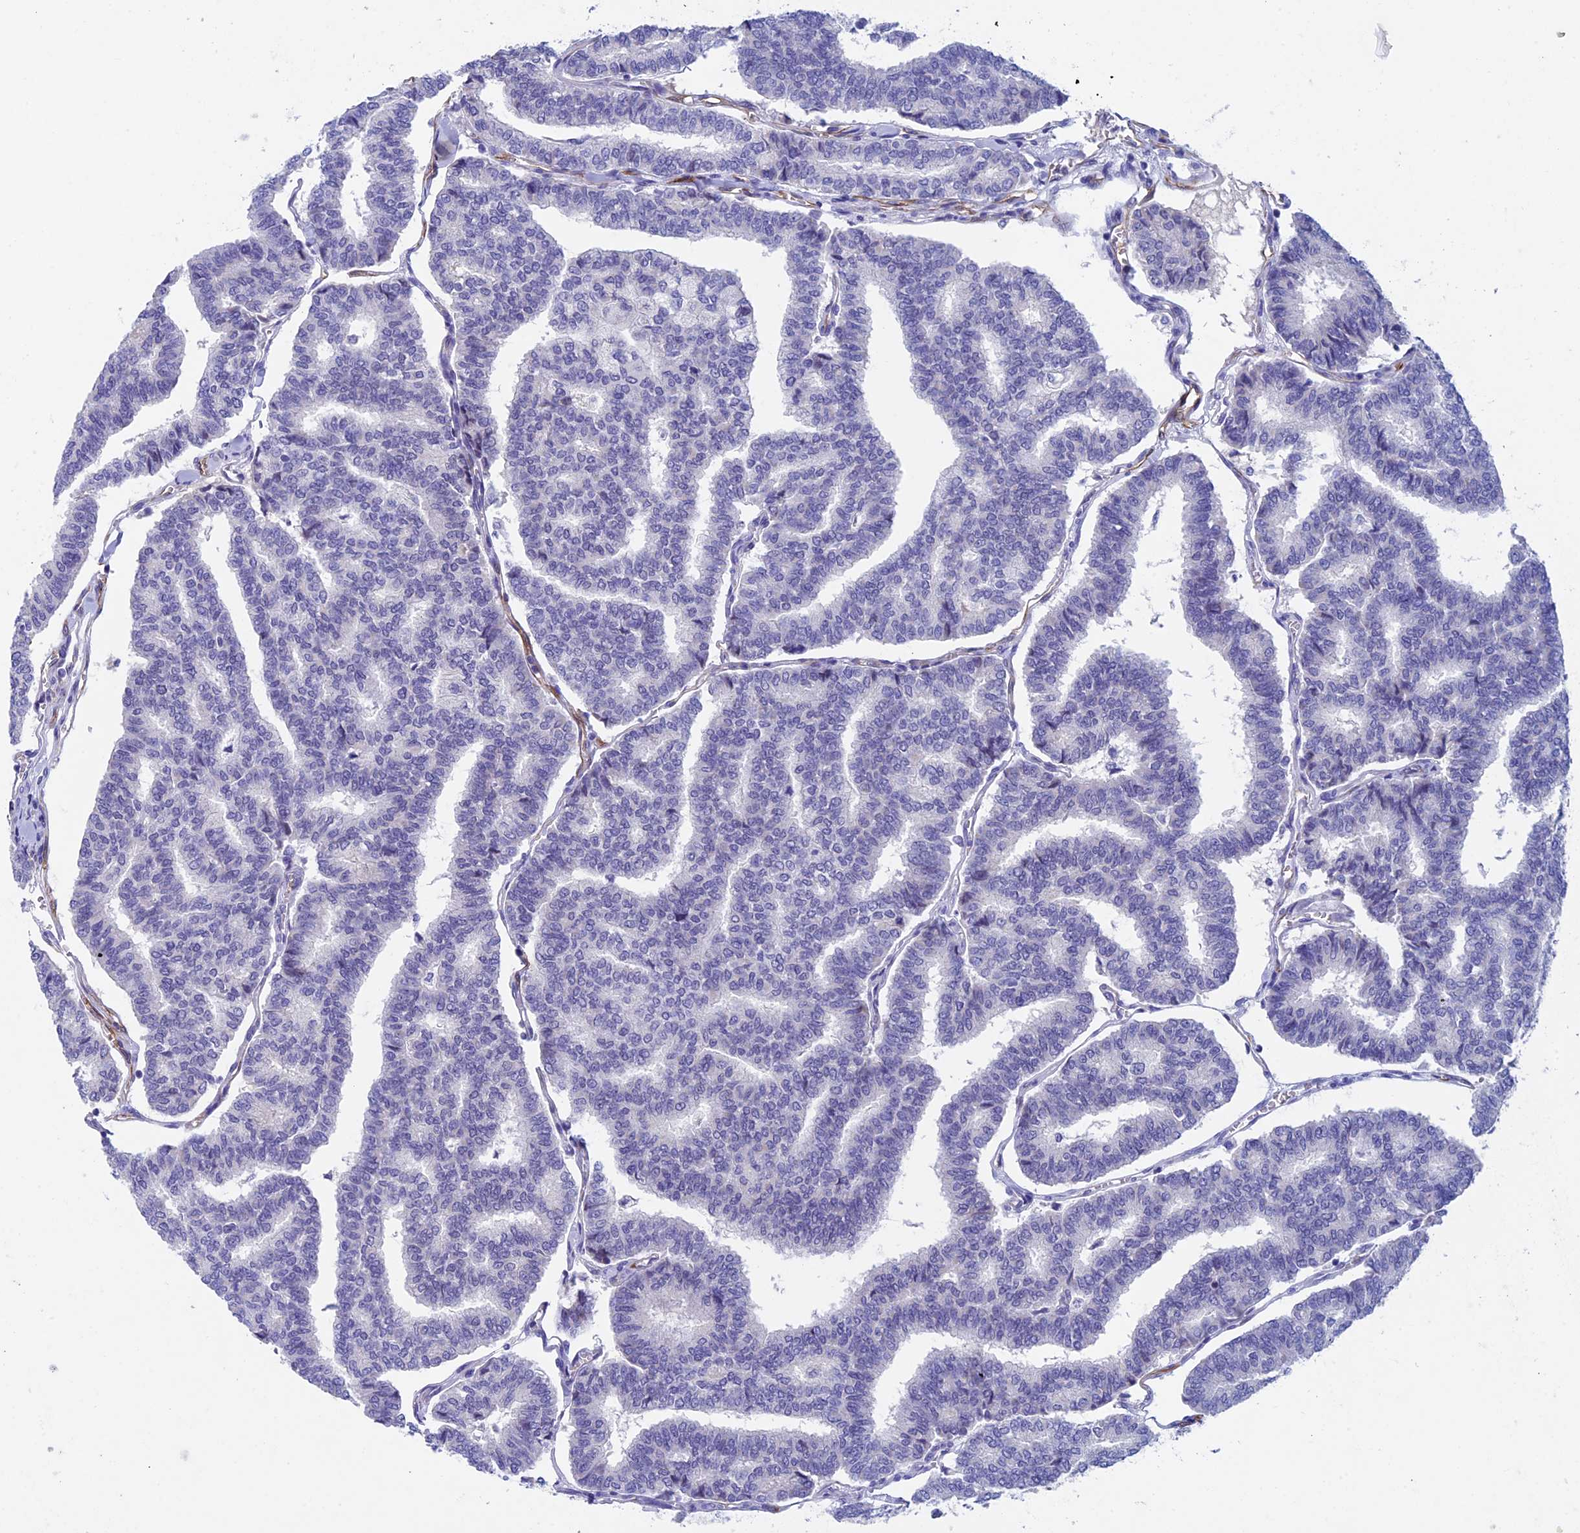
{"staining": {"intensity": "negative", "quantity": "none", "location": "none"}, "tissue": "thyroid cancer", "cell_type": "Tumor cells", "image_type": "cancer", "snomed": [{"axis": "morphology", "description": "Papillary adenocarcinoma, NOS"}, {"axis": "topography", "description": "Thyroid gland"}], "caption": "High magnification brightfield microscopy of thyroid papillary adenocarcinoma stained with DAB (brown) and counterstained with hematoxylin (blue): tumor cells show no significant staining.", "gene": "INSYN1", "patient": {"sex": "female", "age": 35}}